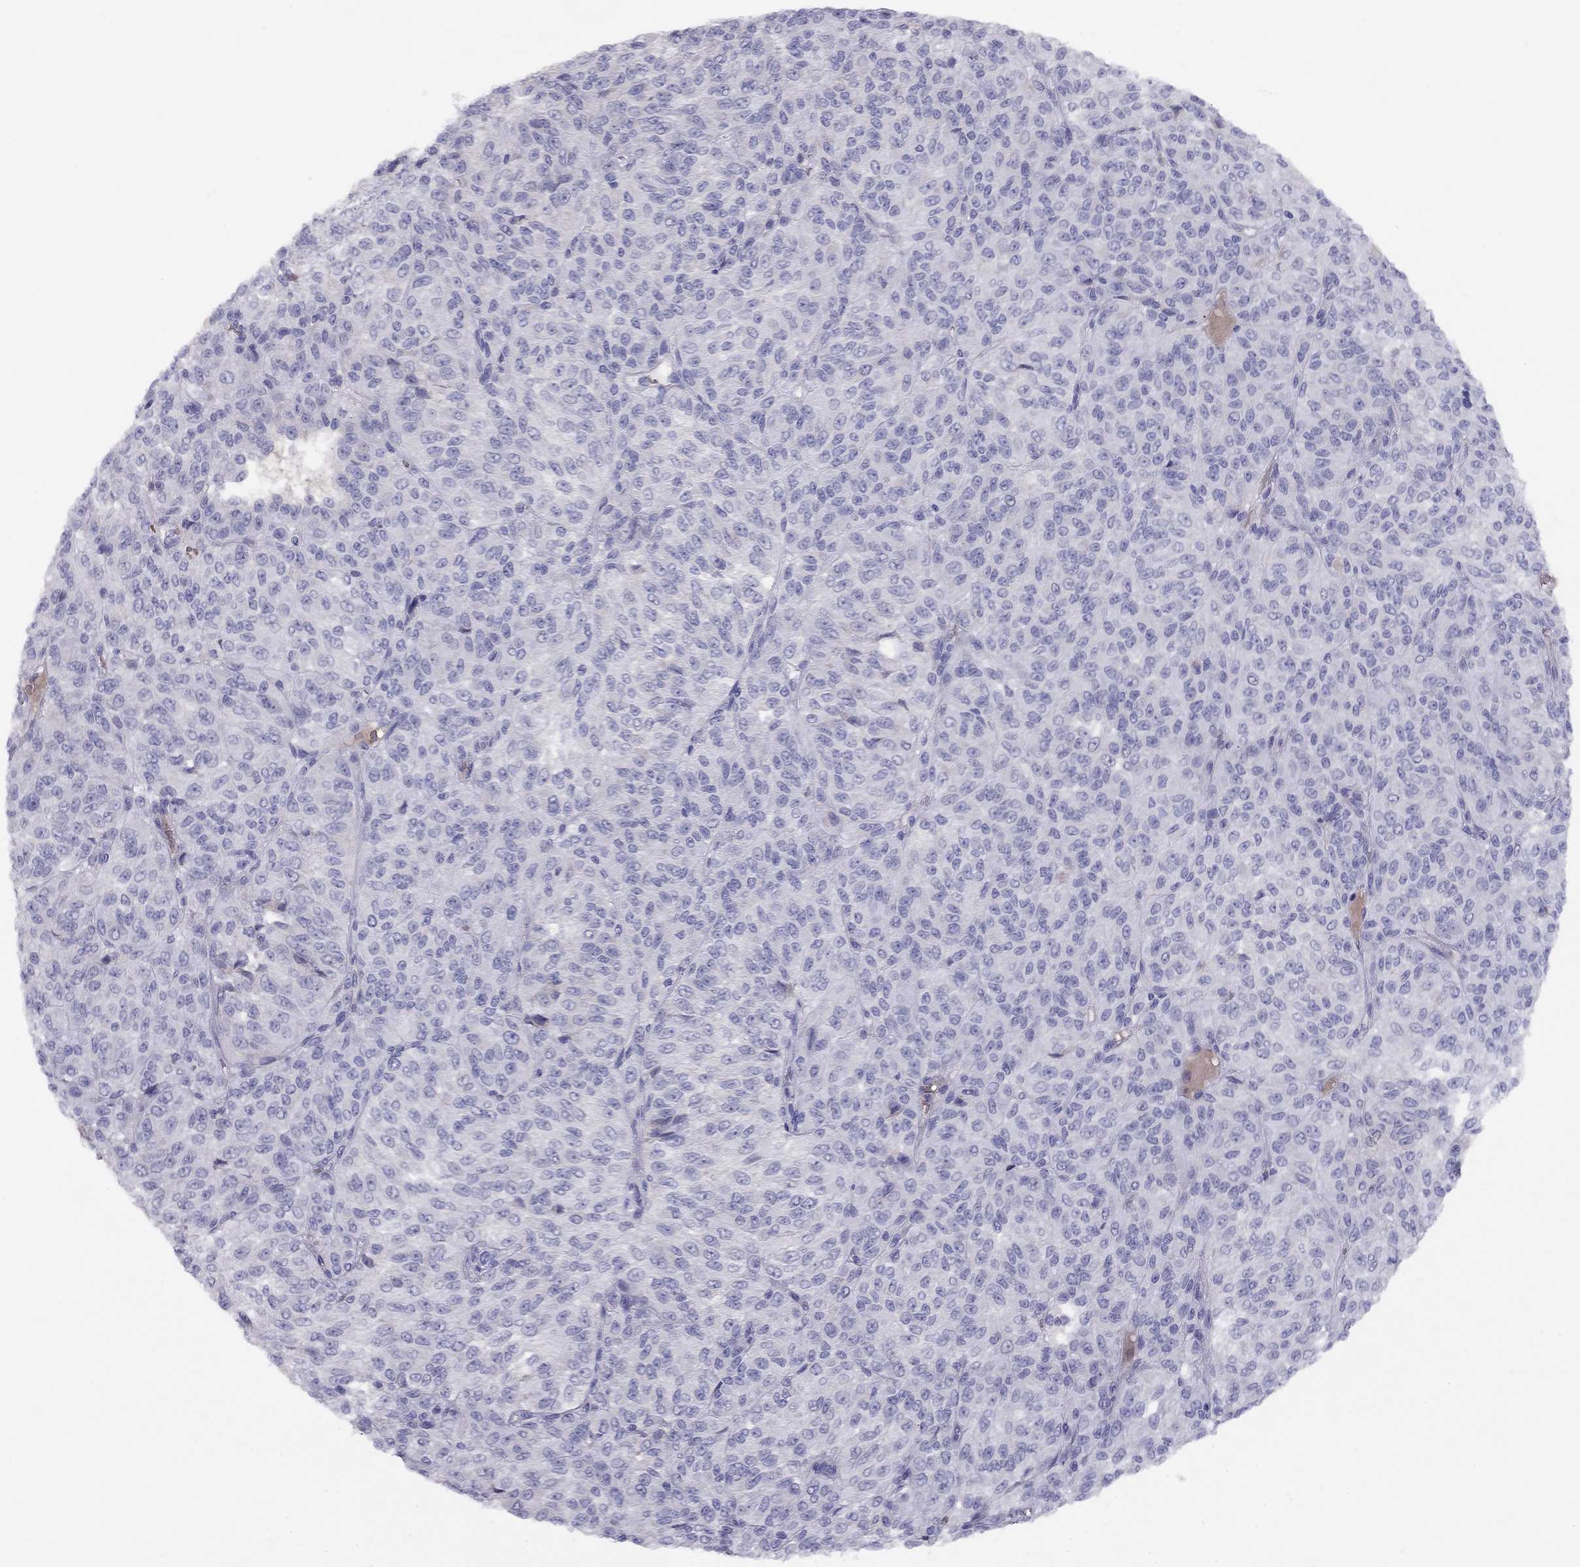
{"staining": {"intensity": "negative", "quantity": "none", "location": "none"}, "tissue": "melanoma", "cell_type": "Tumor cells", "image_type": "cancer", "snomed": [{"axis": "morphology", "description": "Malignant melanoma, Metastatic site"}, {"axis": "topography", "description": "Brain"}], "caption": "IHC micrograph of malignant melanoma (metastatic site) stained for a protein (brown), which exhibits no staining in tumor cells.", "gene": "RHD", "patient": {"sex": "female", "age": 56}}